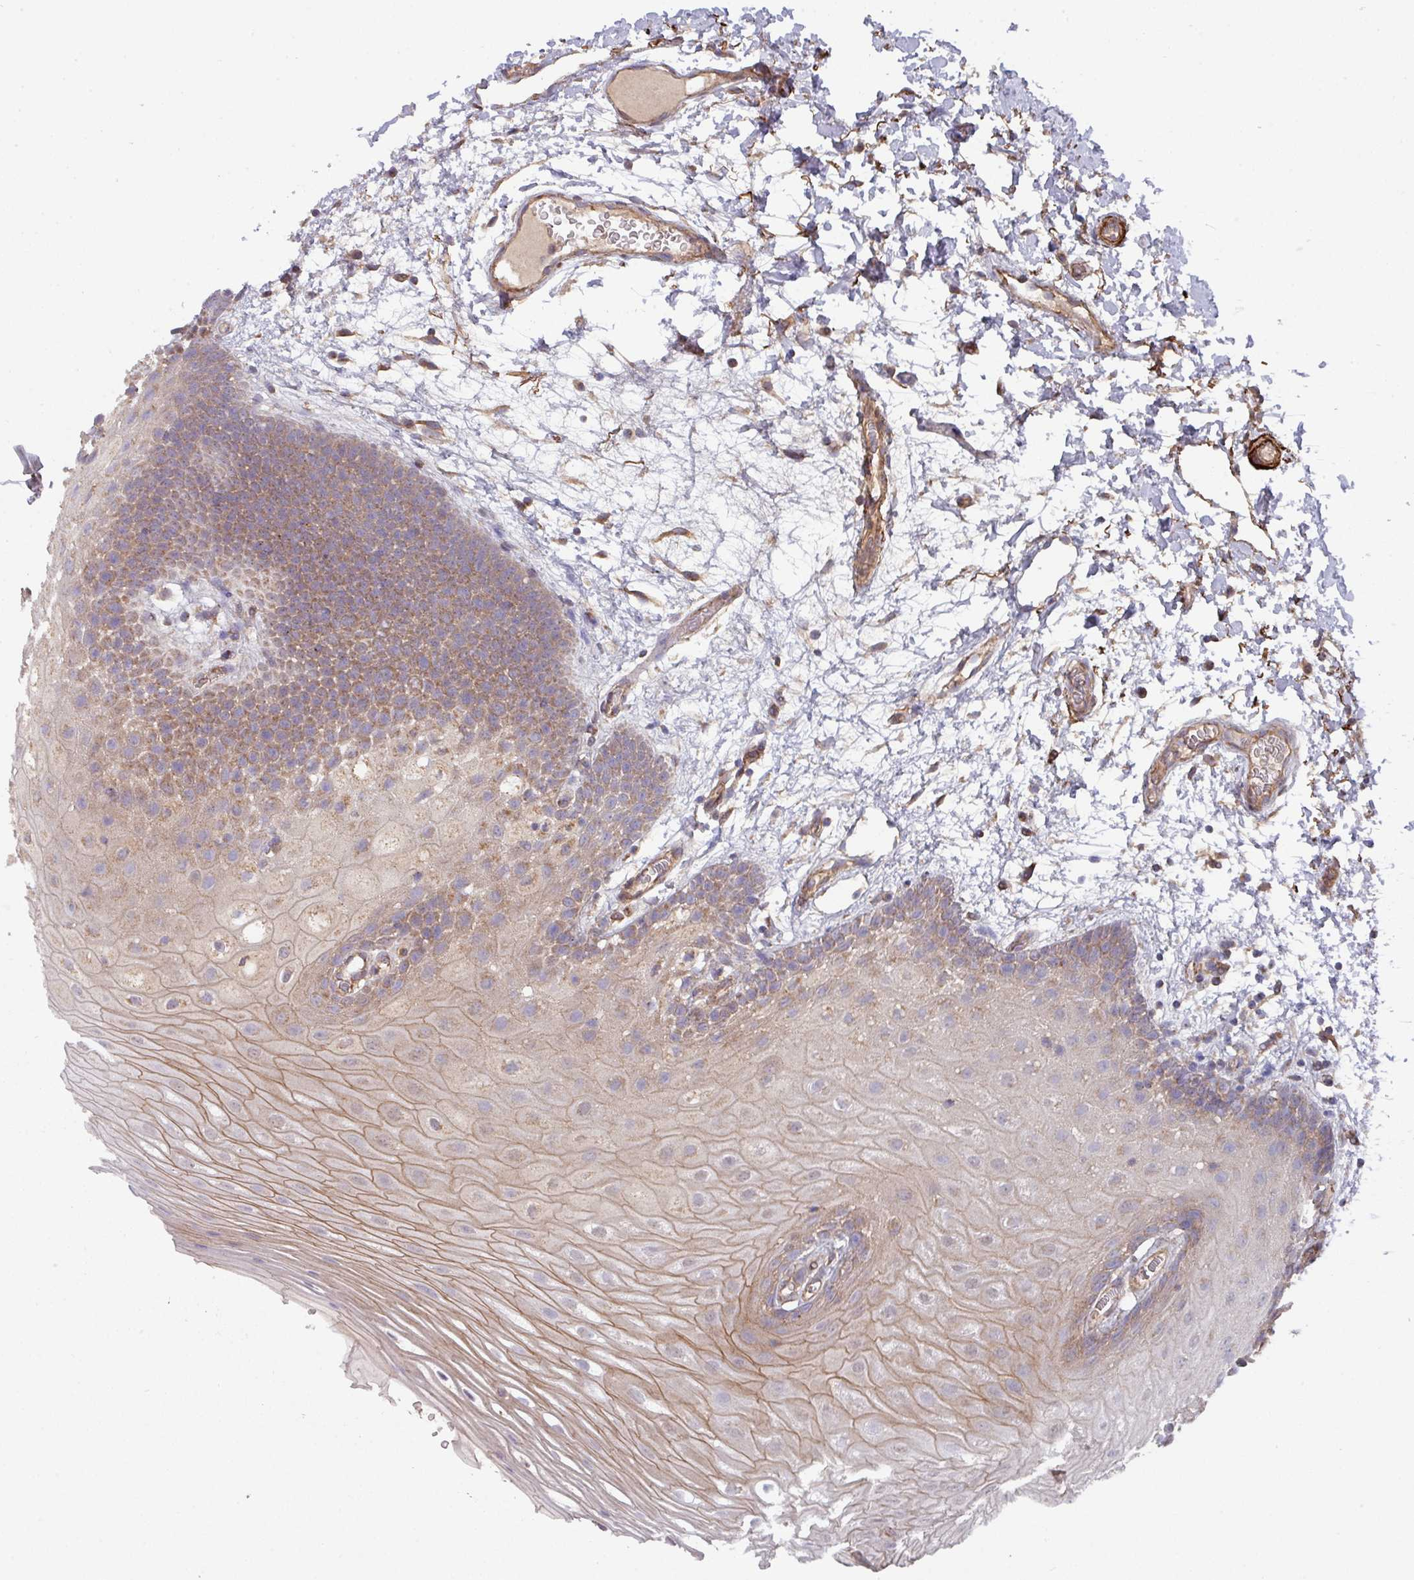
{"staining": {"intensity": "moderate", "quantity": ">75%", "location": "cytoplasmic/membranous"}, "tissue": "oral mucosa", "cell_type": "Squamous epithelial cells", "image_type": "normal", "snomed": [{"axis": "morphology", "description": "Normal tissue, NOS"}, {"axis": "morphology", "description": "Squamous cell carcinoma, NOS"}, {"axis": "topography", "description": "Oral tissue"}, {"axis": "topography", "description": "Tounge, NOS"}, {"axis": "topography", "description": "Head-Neck"}], "caption": "Immunohistochemistry (IHC) photomicrograph of benign oral mucosa: human oral mucosa stained using immunohistochemistry (IHC) exhibits medium levels of moderate protein expression localized specifically in the cytoplasmic/membranous of squamous epithelial cells, appearing as a cytoplasmic/membranous brown color.", "gene": "DCAF12L1", "patient": {"sex": "male", "age": 76}}